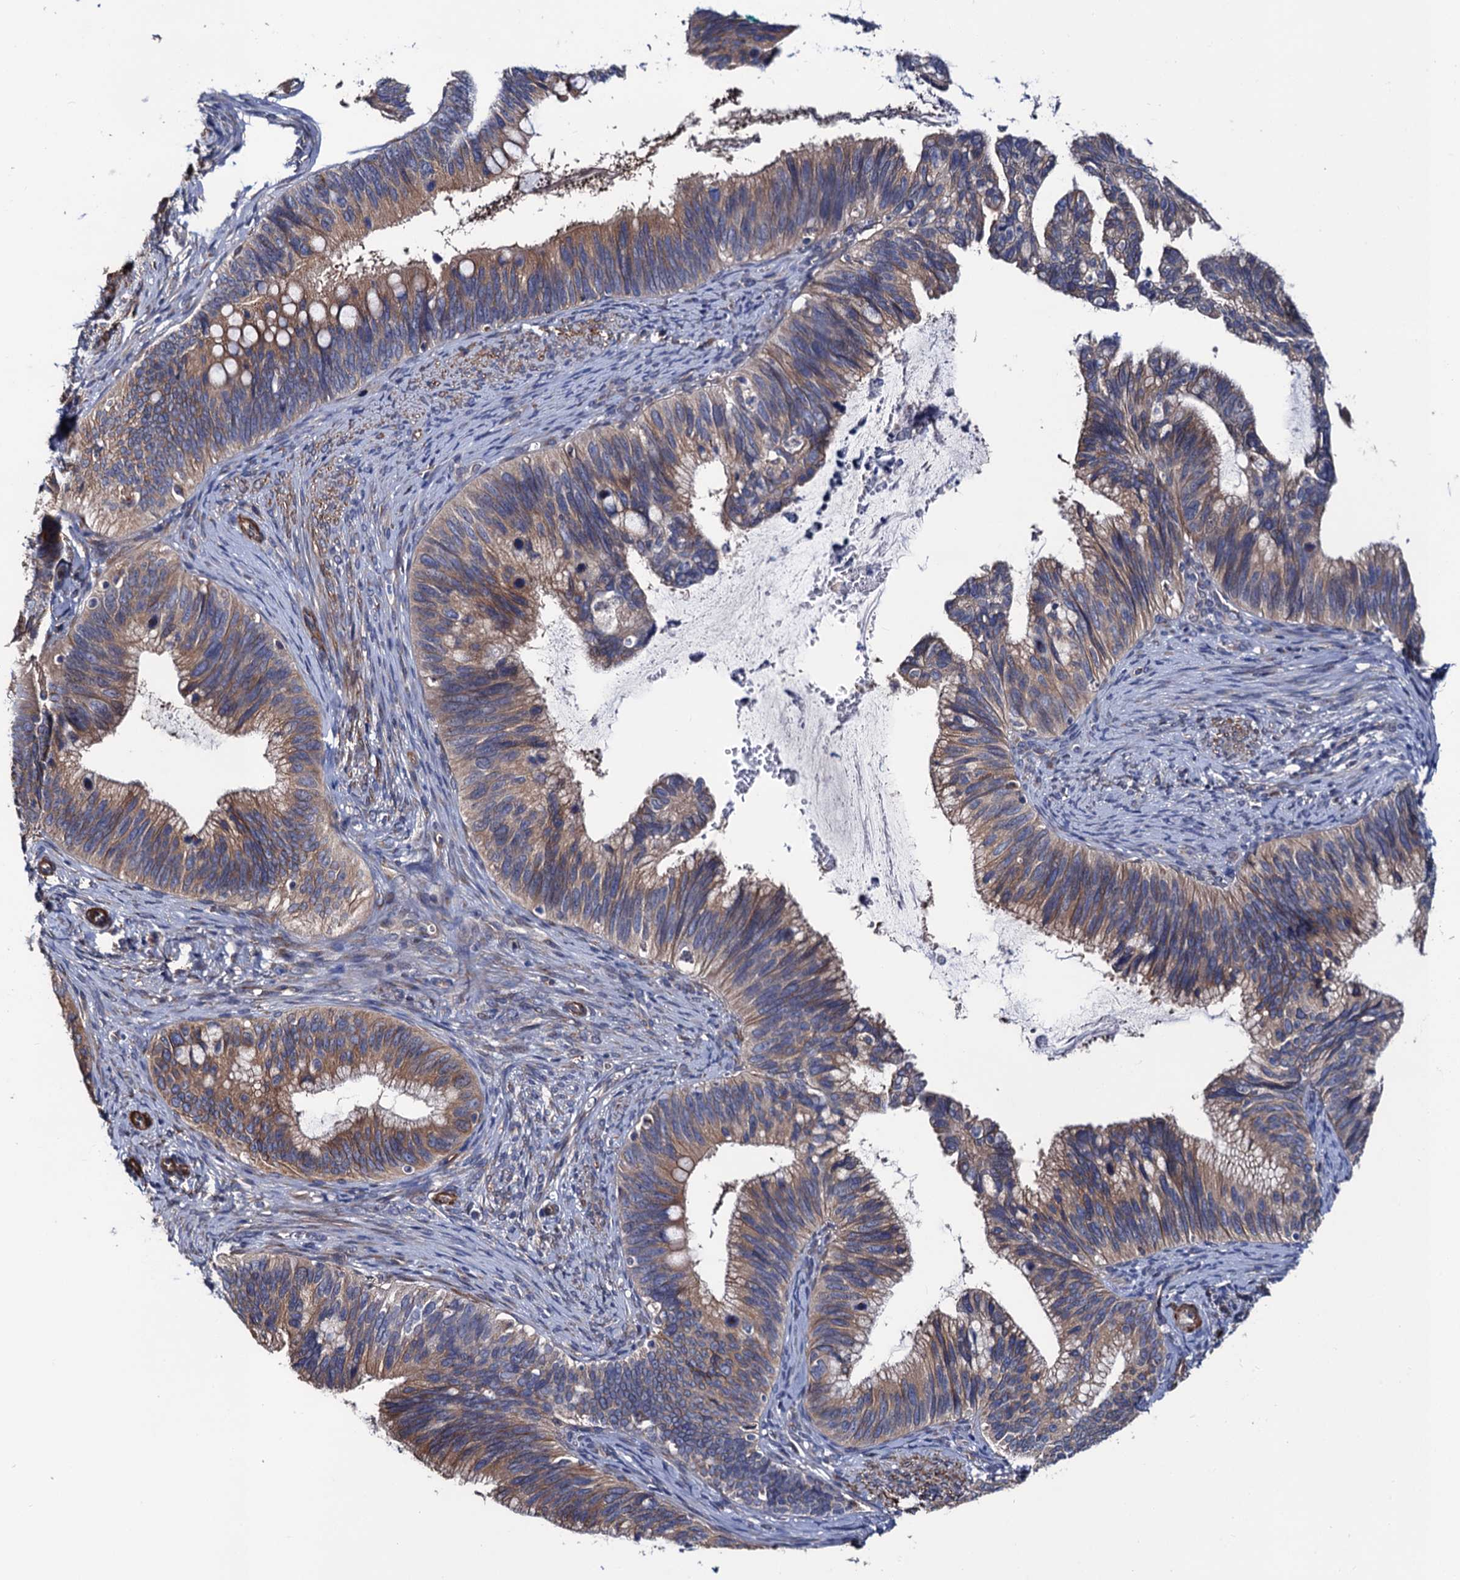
{"staining": {"intensity": "moderate", "quantity": ">75%", "location": "cytoplasmic/membranous"}, "tissue": "cervical cancer", "cell_type": "Tumor cells", "image_type": "cancer", "snomed": [{"axis": "morphology", "description": "Adenocarcinoma, NOS"}, {"axis": "topography", "description": "Cervix"}], "caption": "Immunohistochemistry histopathology image of neoplastic tissue: cervical adenocarcinoma stained using immunohistochemistry shows medium levels of moderate protein expression localized specifically in the cytoplasmic/membranous of tumor cells, appearing as a cytoplasmic/membranous brown color.", "gene": "ZDHHC18", "patient": {"sex": "female", "age": 42}}